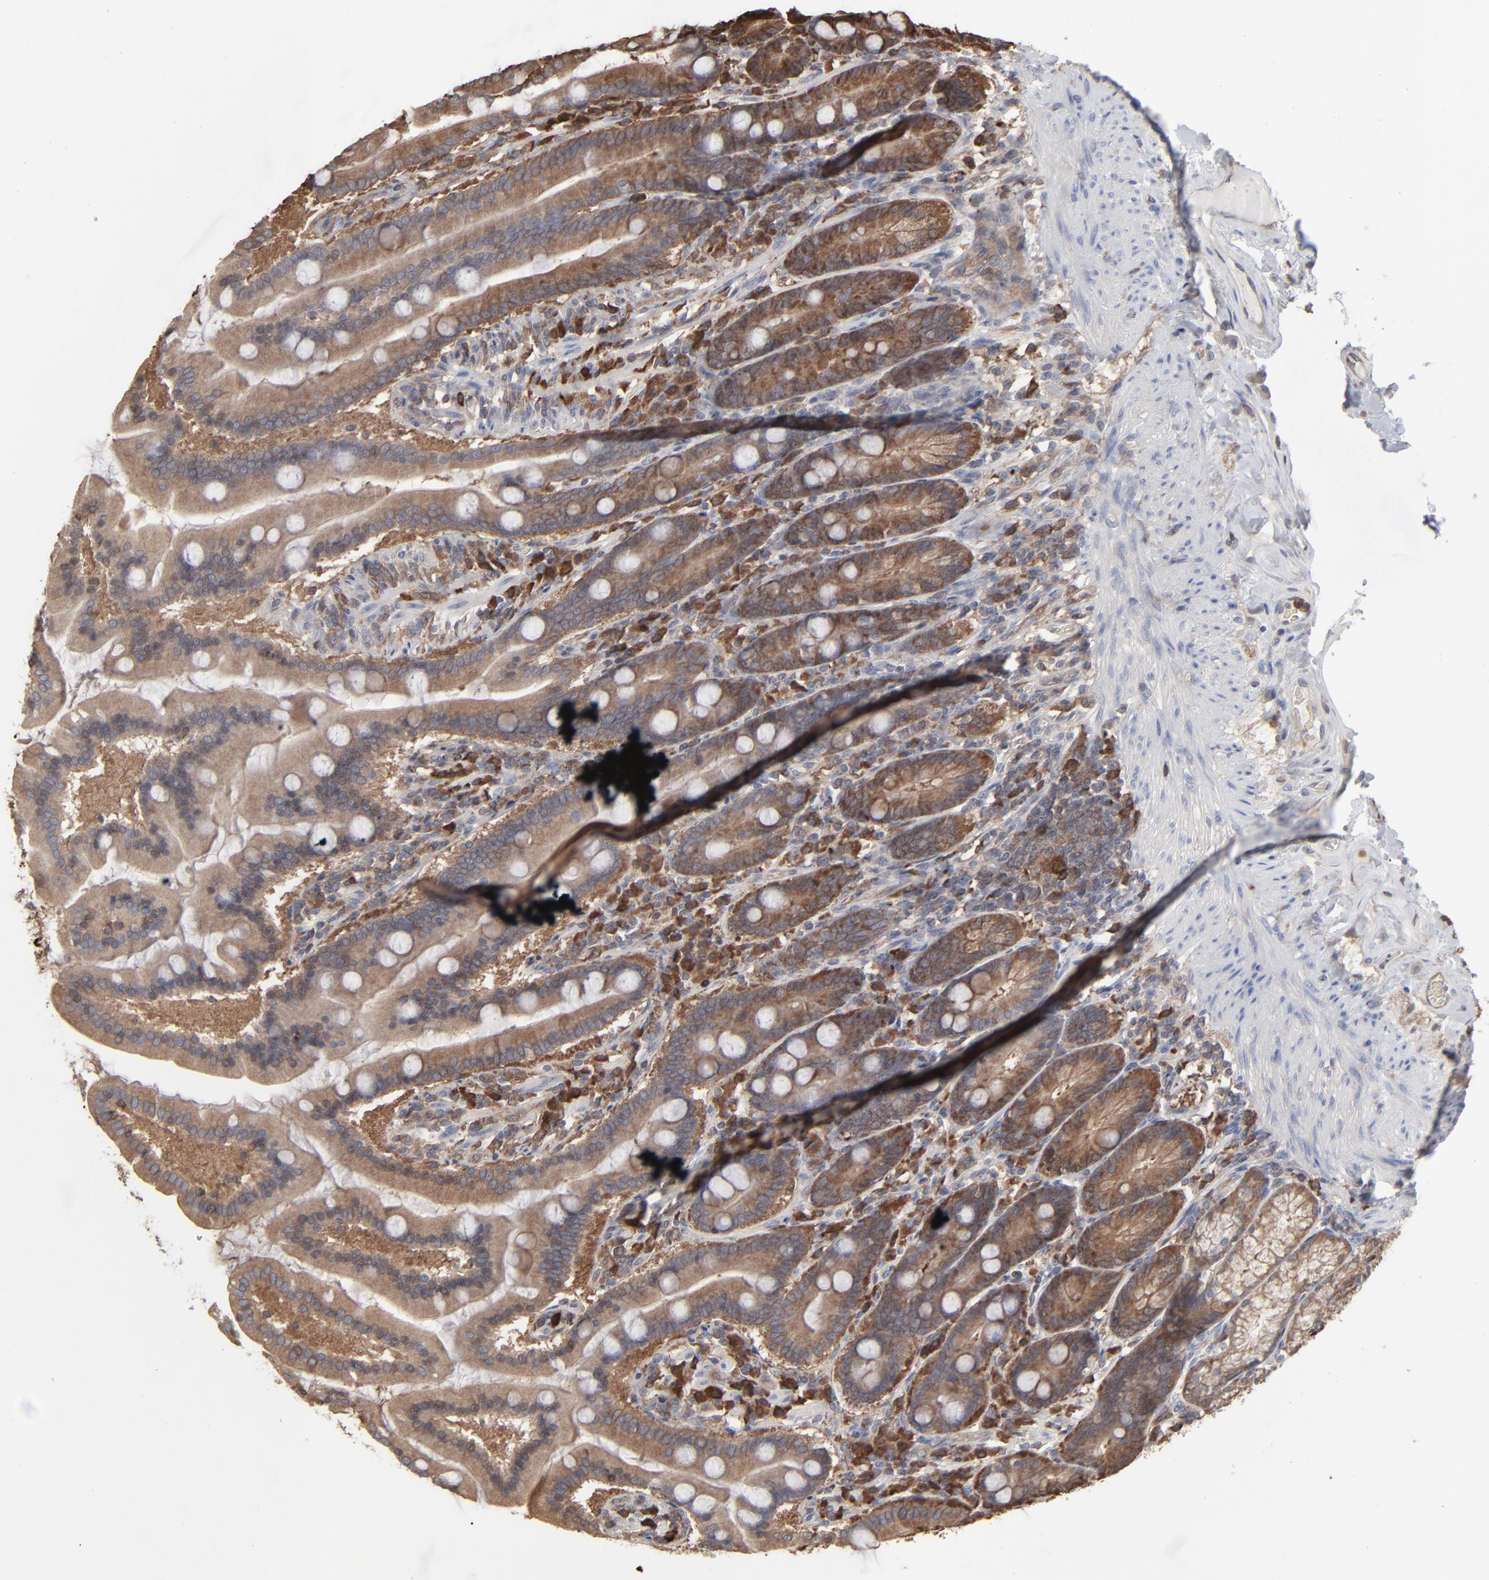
{"staining": {"intensity": "strong", "quantity": ">75%", "location": "cytoplasmic/membranous"}, "tissue": "duodenum", "cell_type": "Glandular cells", "image_type": "normal", "snomed": [{"axis": "morphology", "description": "Normal tissue, NOS"}, {"axis": "topography", "description": "Duodenum"}], "caption": "A photomicrograph of human duodenum stained for a protein displays strong cytoplasmic/membranous brown staining in glandular cells.", "gene": "NME1", "patient": {"sex": "female", "age": 64}}